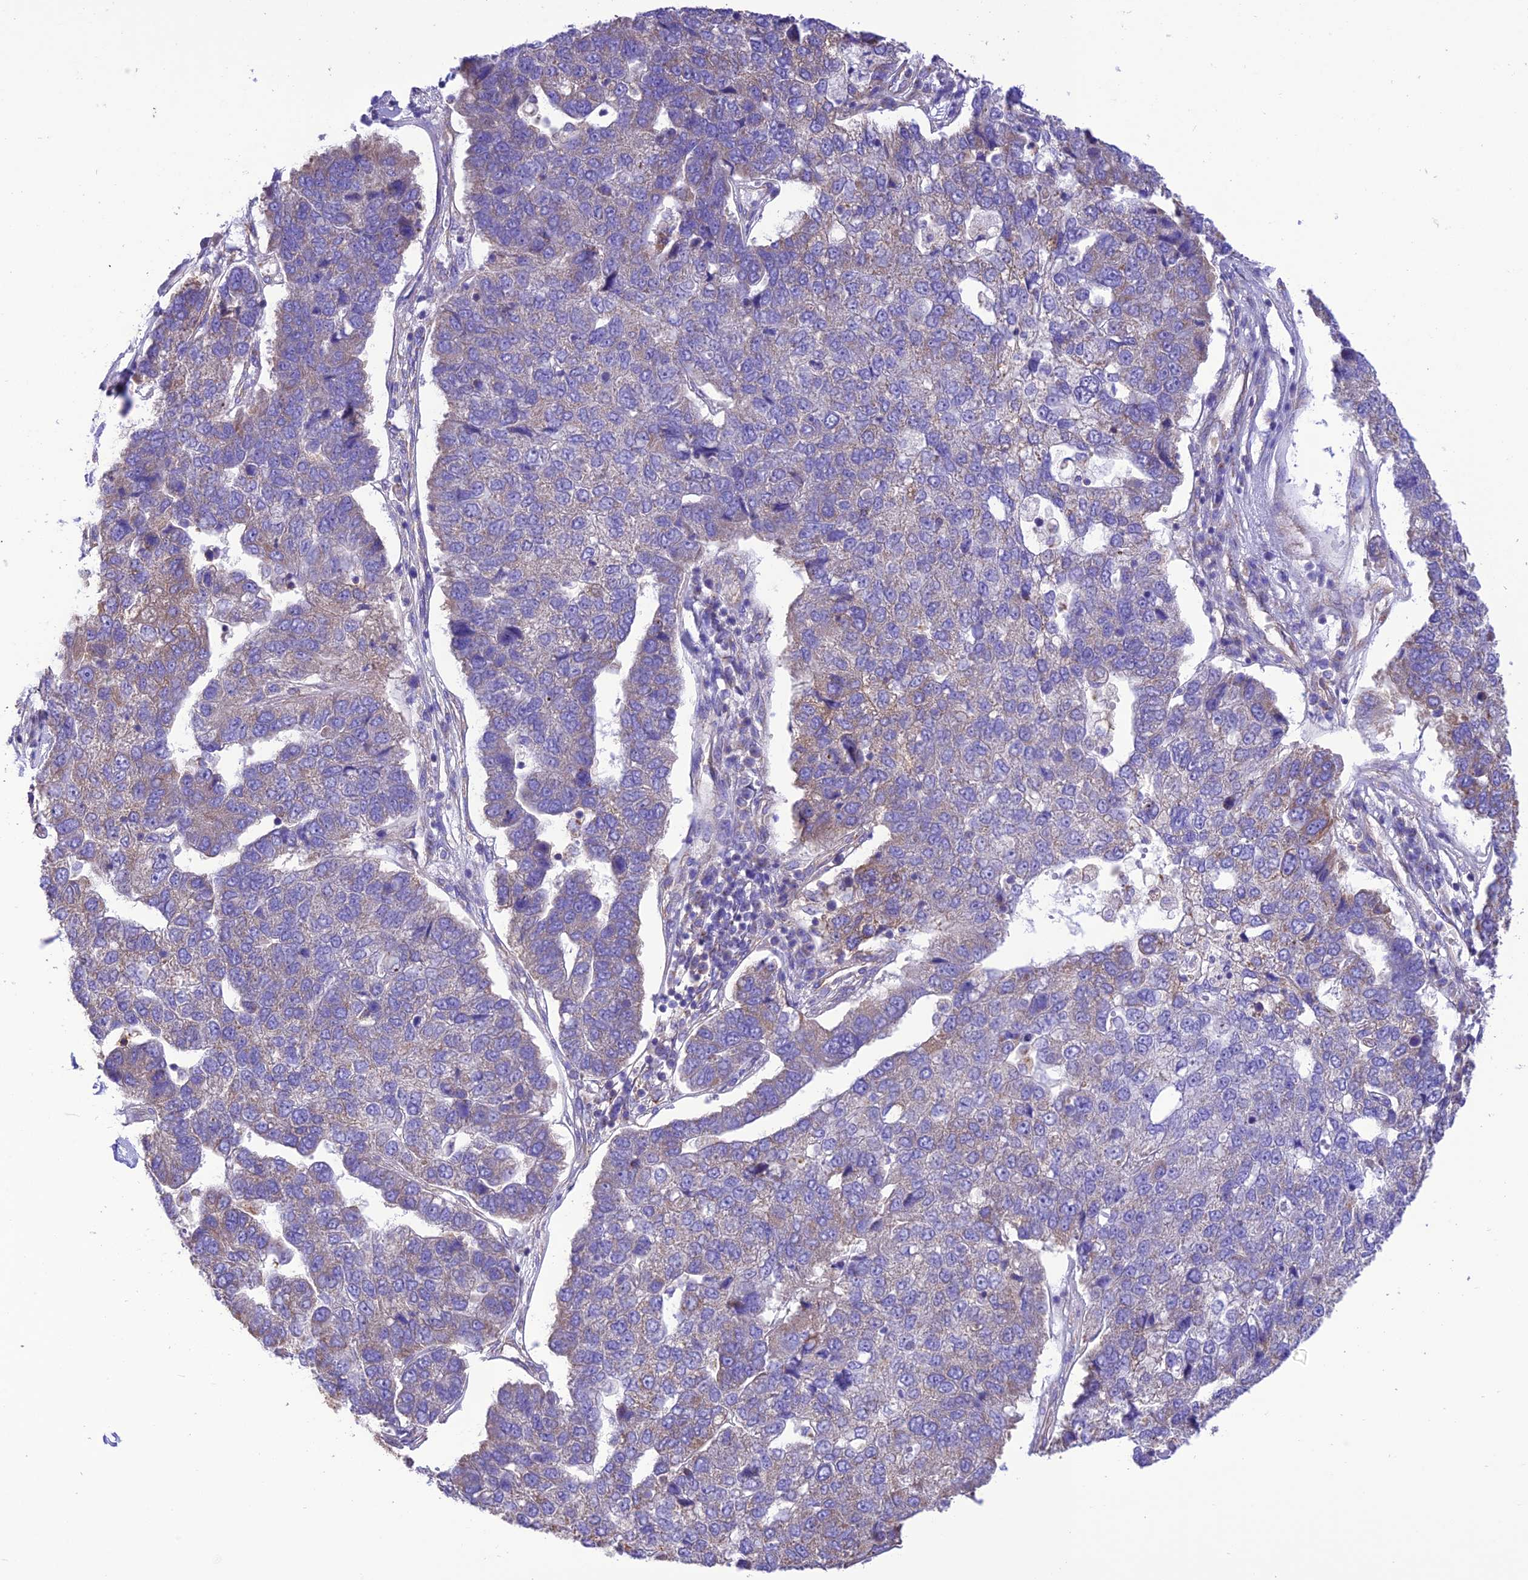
{"staining": {"intensity": "weak", "quantity": "<25%", "location": "cytoplasmic/membranous"}, "tissue": "pancreatic cancer", "cell_type": "Tumor cells", "image_type": "cancer", "snomed": [{"axis": "morphology", "description": "Adenocarcinoma, NOS"}, {"axis": "topography", "description": "Pancreas"}], "caption": "DAB immunohistochemical staining of human pancreatic cancer displays no significant positivity in tumor cells. Brightfield microscopy of immunohistochemistry (IHC) stained with DAB (brown) and hematoxylin (blue), captured at high magnification.", "gene": "MAP3K12", "patient": {"sex": "female", "age": 61}}